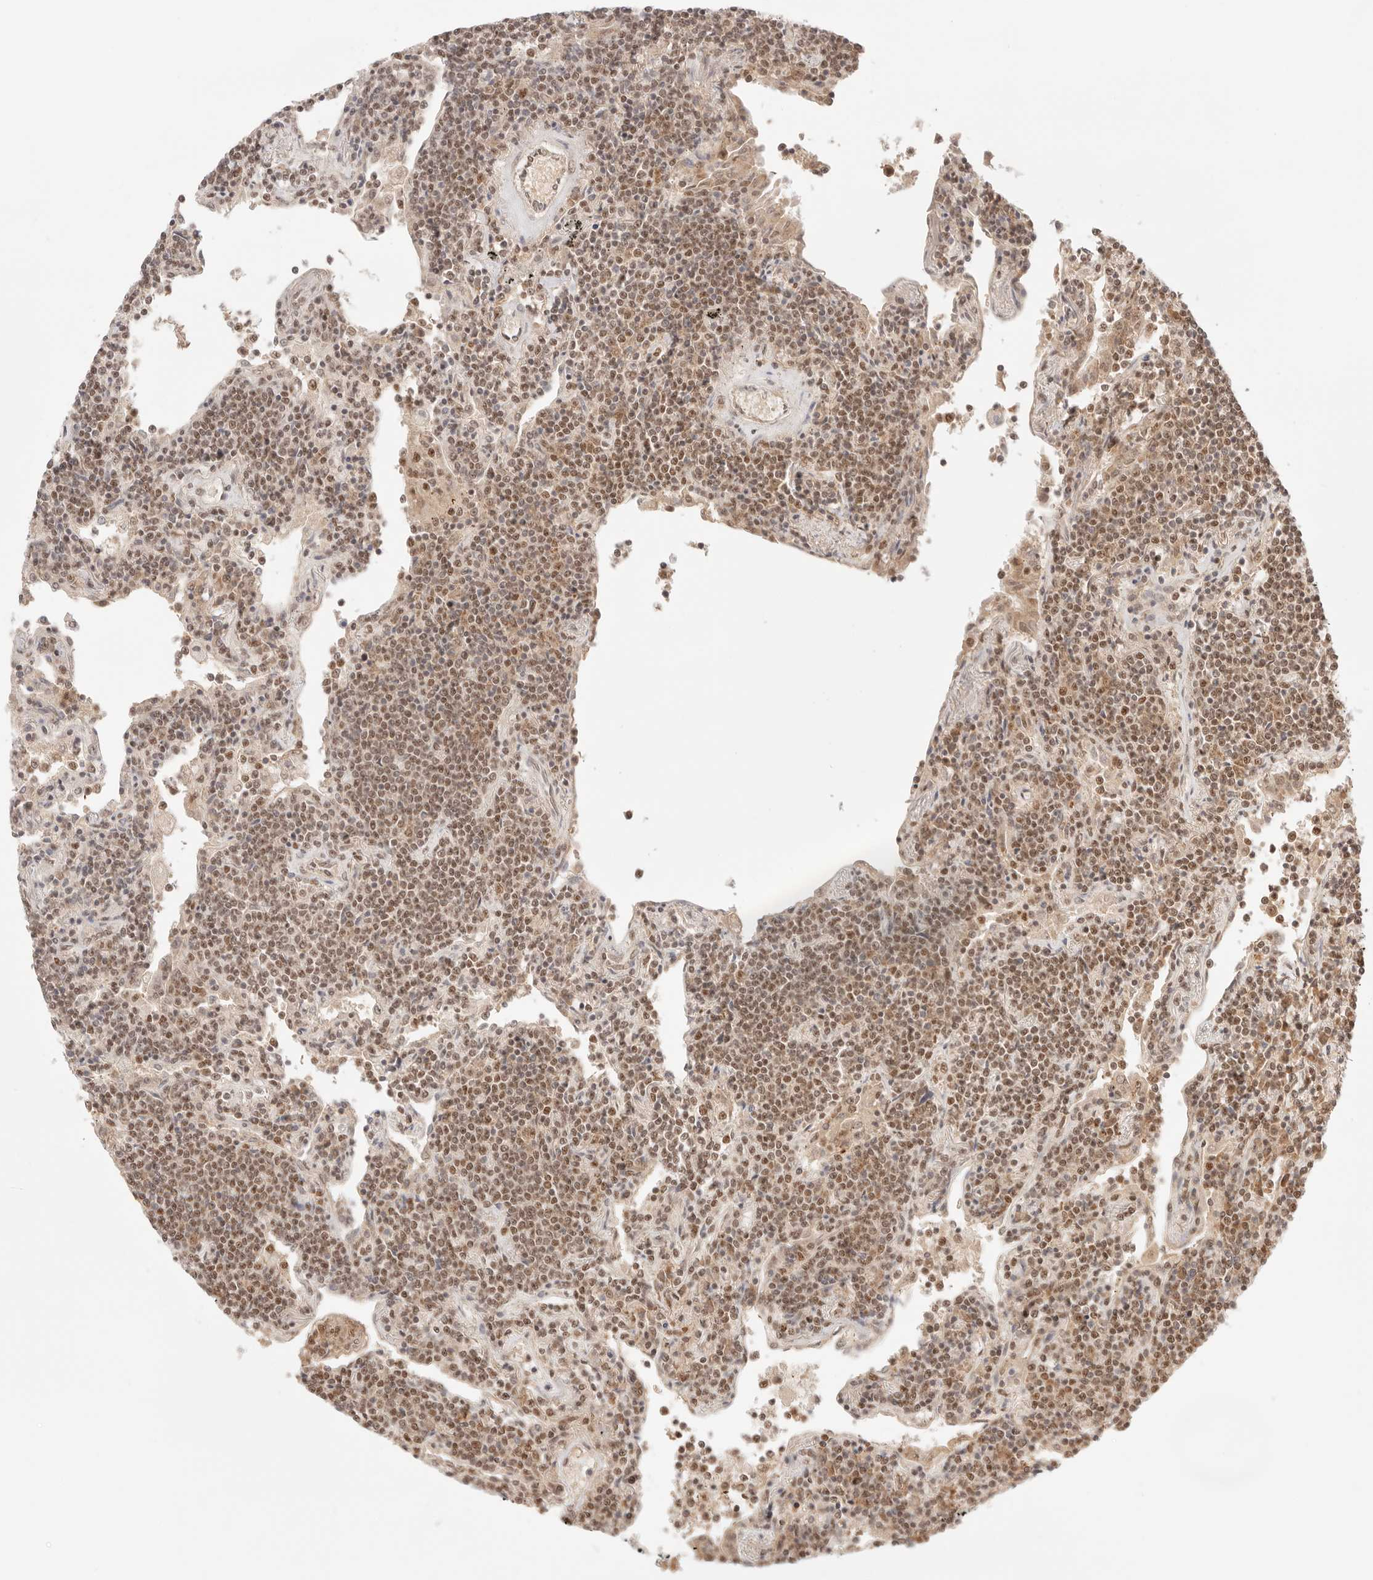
{"staining": {"intensity": "moderate", "quantity": ">75%", "location": "nuclear"}, "tissue": "lymphoma", "cell_type": "Tumor cells", "image_type": "cancer", "snomed": [{"axis": "morphology", "description": "Malignant lymphoma, non-Hodgkin's type, Low grade"}, {"axis": "topography", "description": "Lung"}], "caption": "Immunohistochemistry (DAB (3,3'-diaminobenzidine)) staining of human lymphoma shows moderate nuclear protein staining in approximately >75% of tumor cells.", "gene": "GTF2E2", "patient": {"sex": "female", "age": 71}}